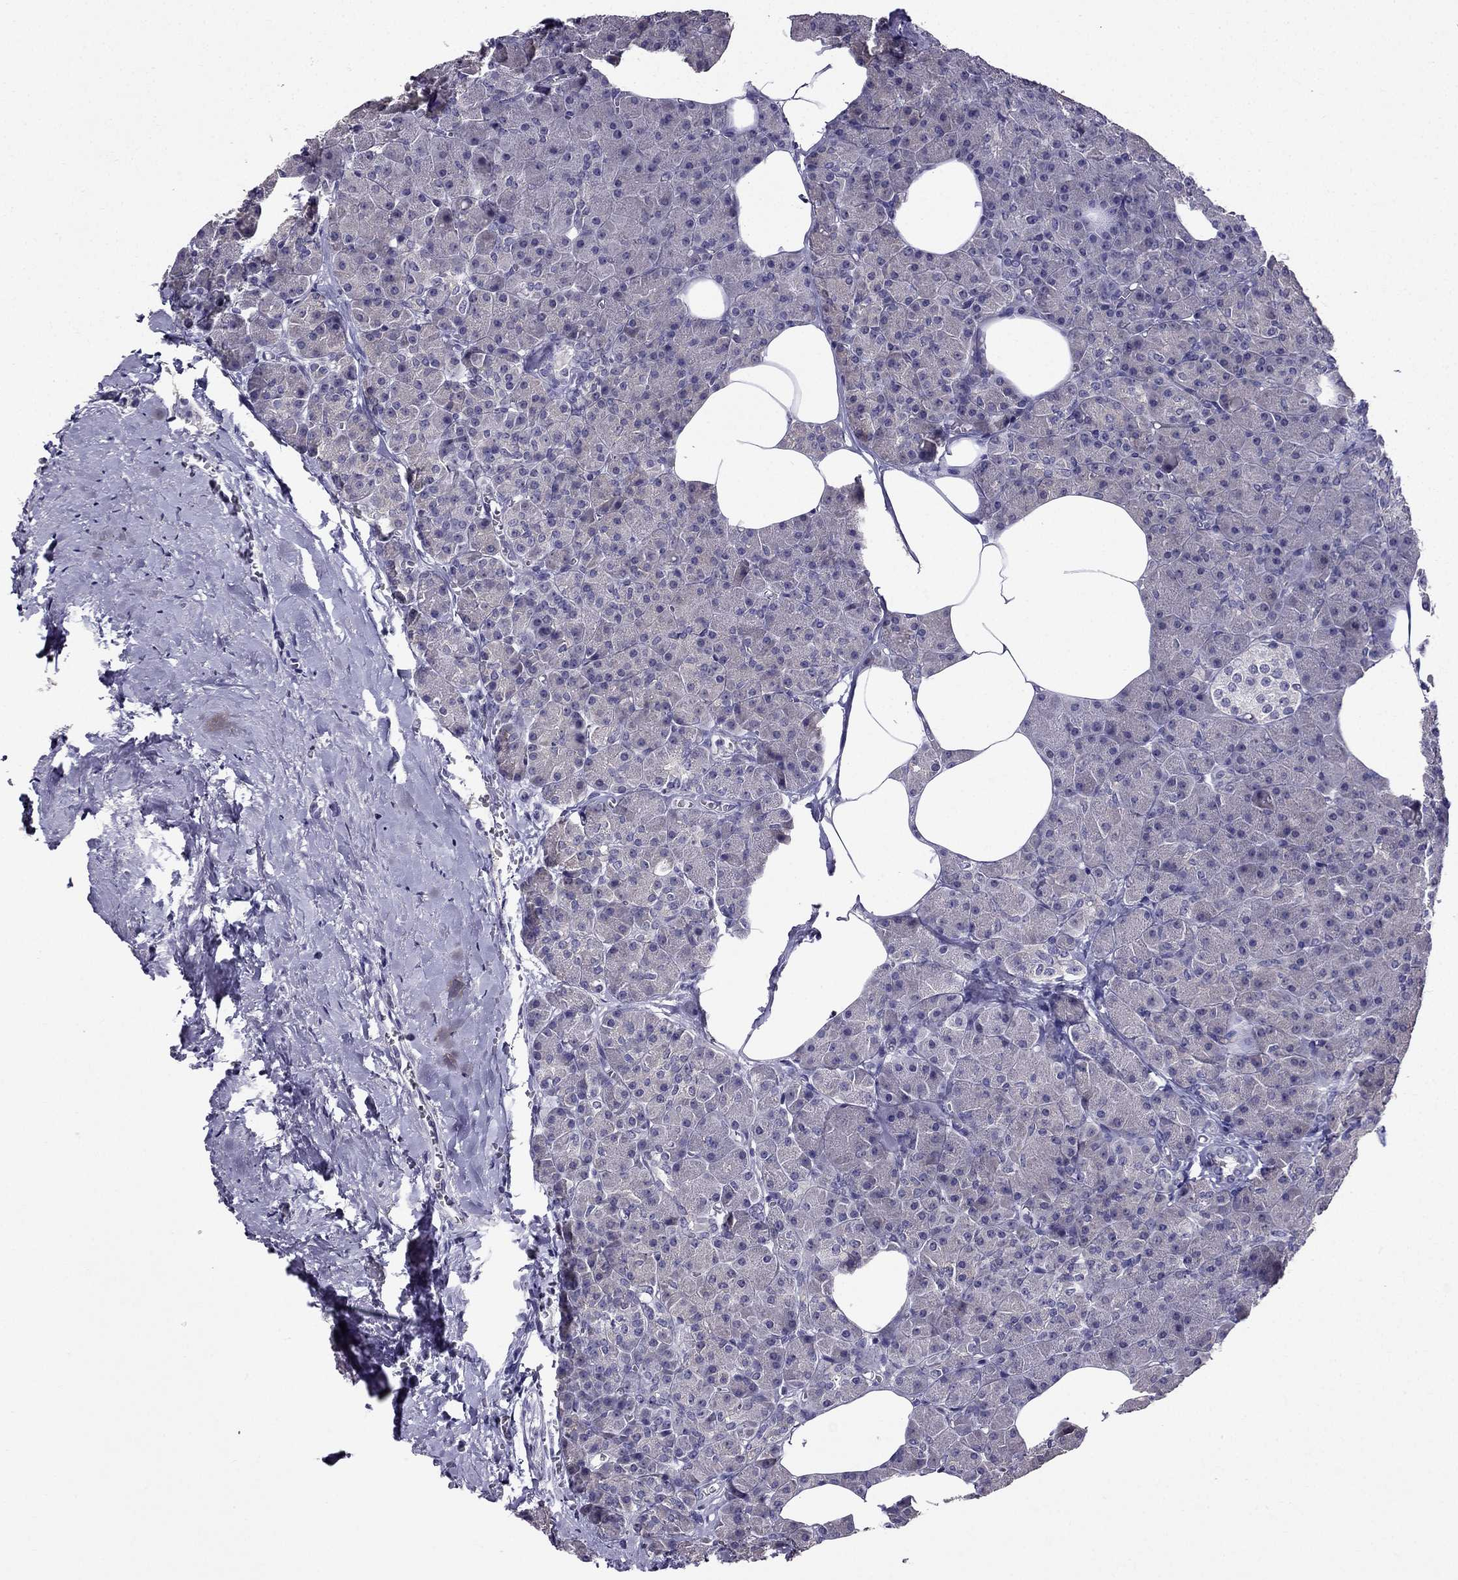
{"staining": {"intensity": "negative", "quantity": "none", "location": "none"}, "tissue": "pancreas", "cell_type": "Exocrine glandular cells", "image_type": "normal", "snomed": [{"axis": "morphology", "description": "Normal tissue, NOS"}, {"axis": "topography", "description": "Pancreas"}], "caption": "This histopathology image is of benign pancreas stained with immunohistochemistry (IHC) to label a protein in brown with the nuclei are counter-stained blue. There is no positivity in exocrine glandular cells.", "gene": "DUSP15", "patient": {"sex": "female", "age": 45}}